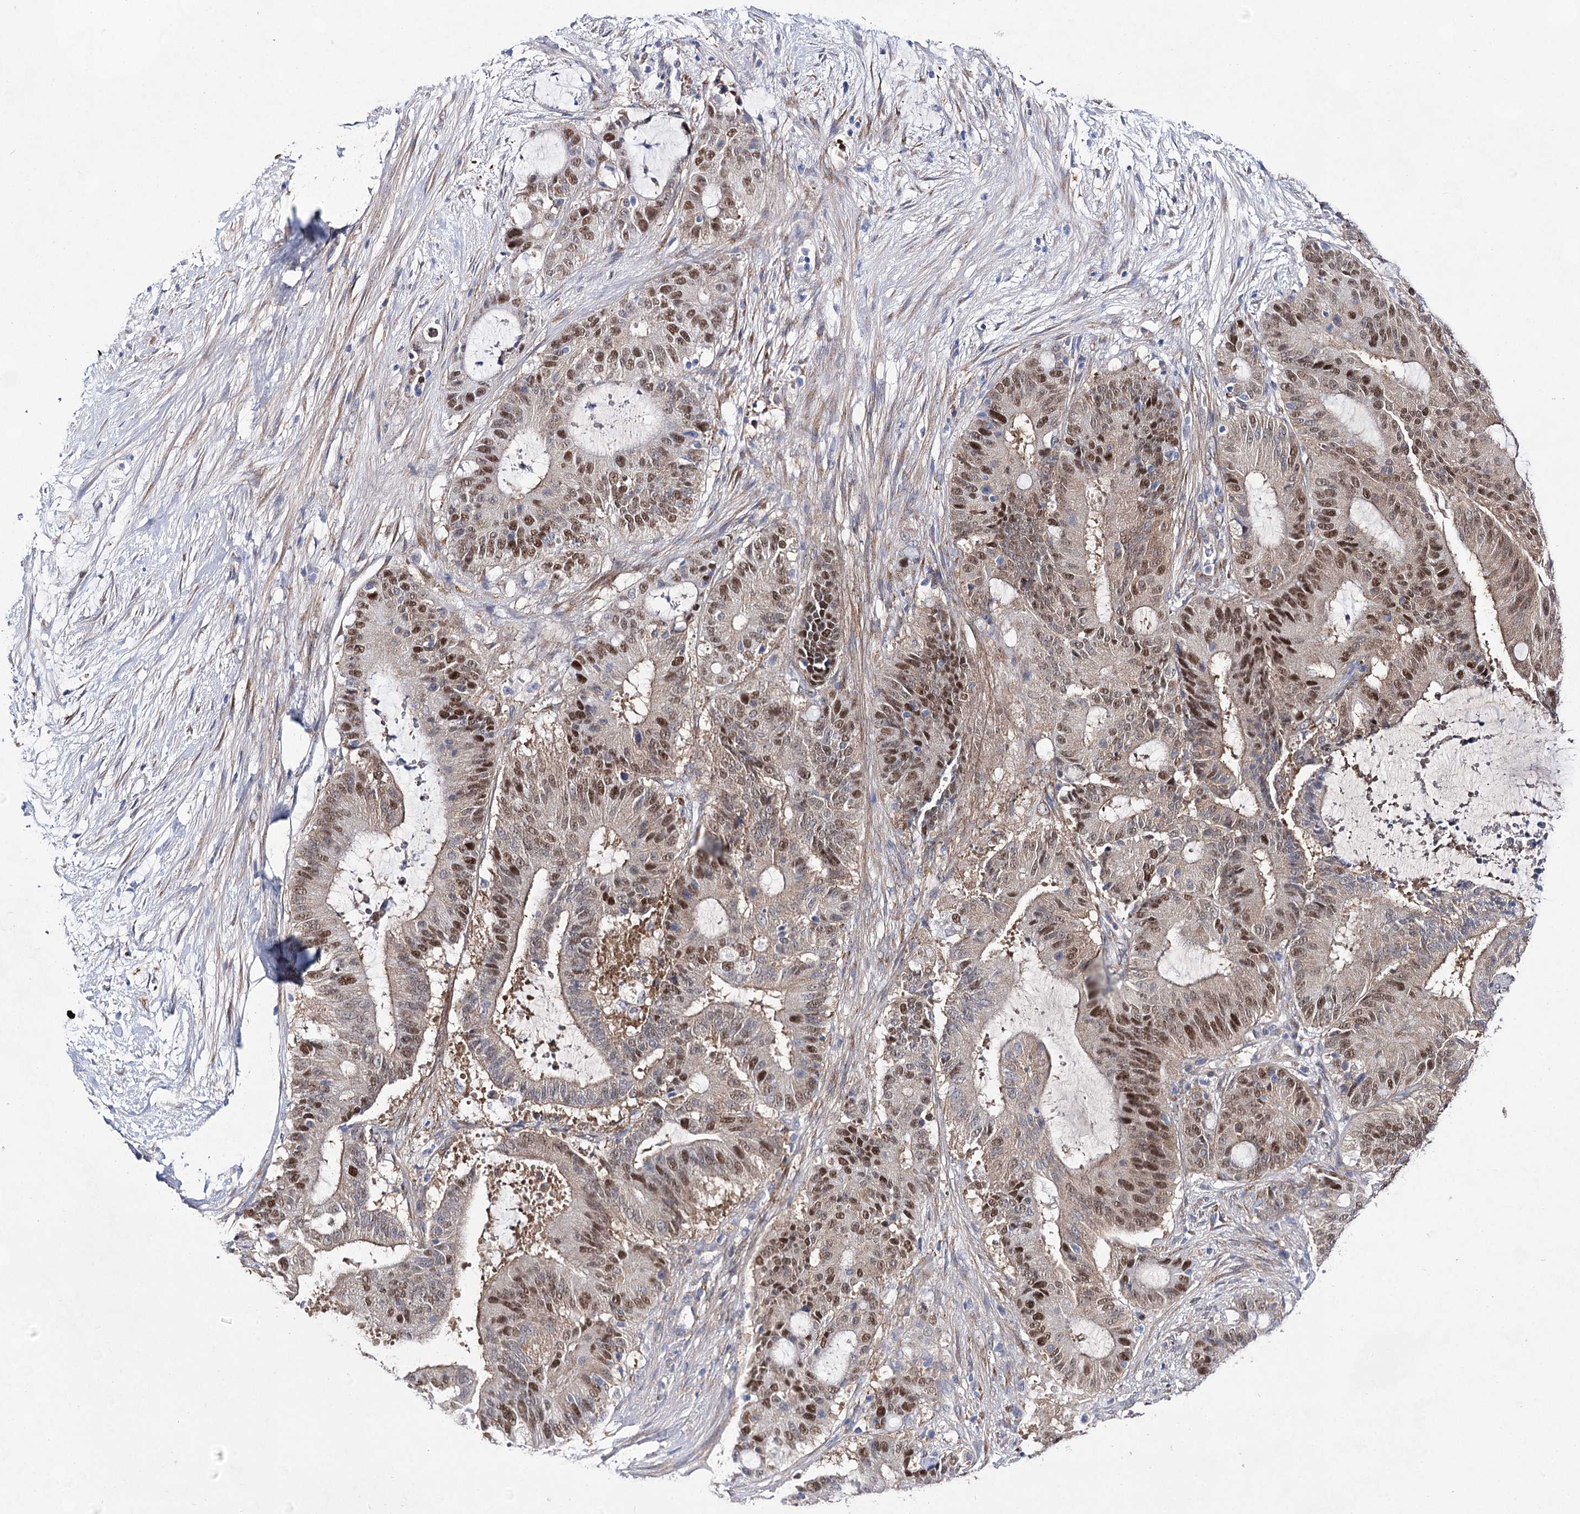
{"staining": {"intensity": "moderate", "quantity": ">75%", "location": "nuclear"}, "tissue": "liver cancer", "cell_type": "Tumor cells", "image_type": "cancer", "snomed": [{"axis": "morphology", "description": "Normal tissue, NOS"}, {"axis": "morphology", "description": "Cholangiocarcinoma"}, {"axis": "topography", "description": "Liver"}, {"axis": "topography", "description": "Peripheral nerve tissue"}], "caption": "Immunohistochemistry of liver cancer displays medium levels of moderate nuclear expression in approximately >75% of tumor cells. (IHC, brightfield microscopy, high magnification).", "gene": "UGDH", "patient": {"sex": "female", "age": 73}}